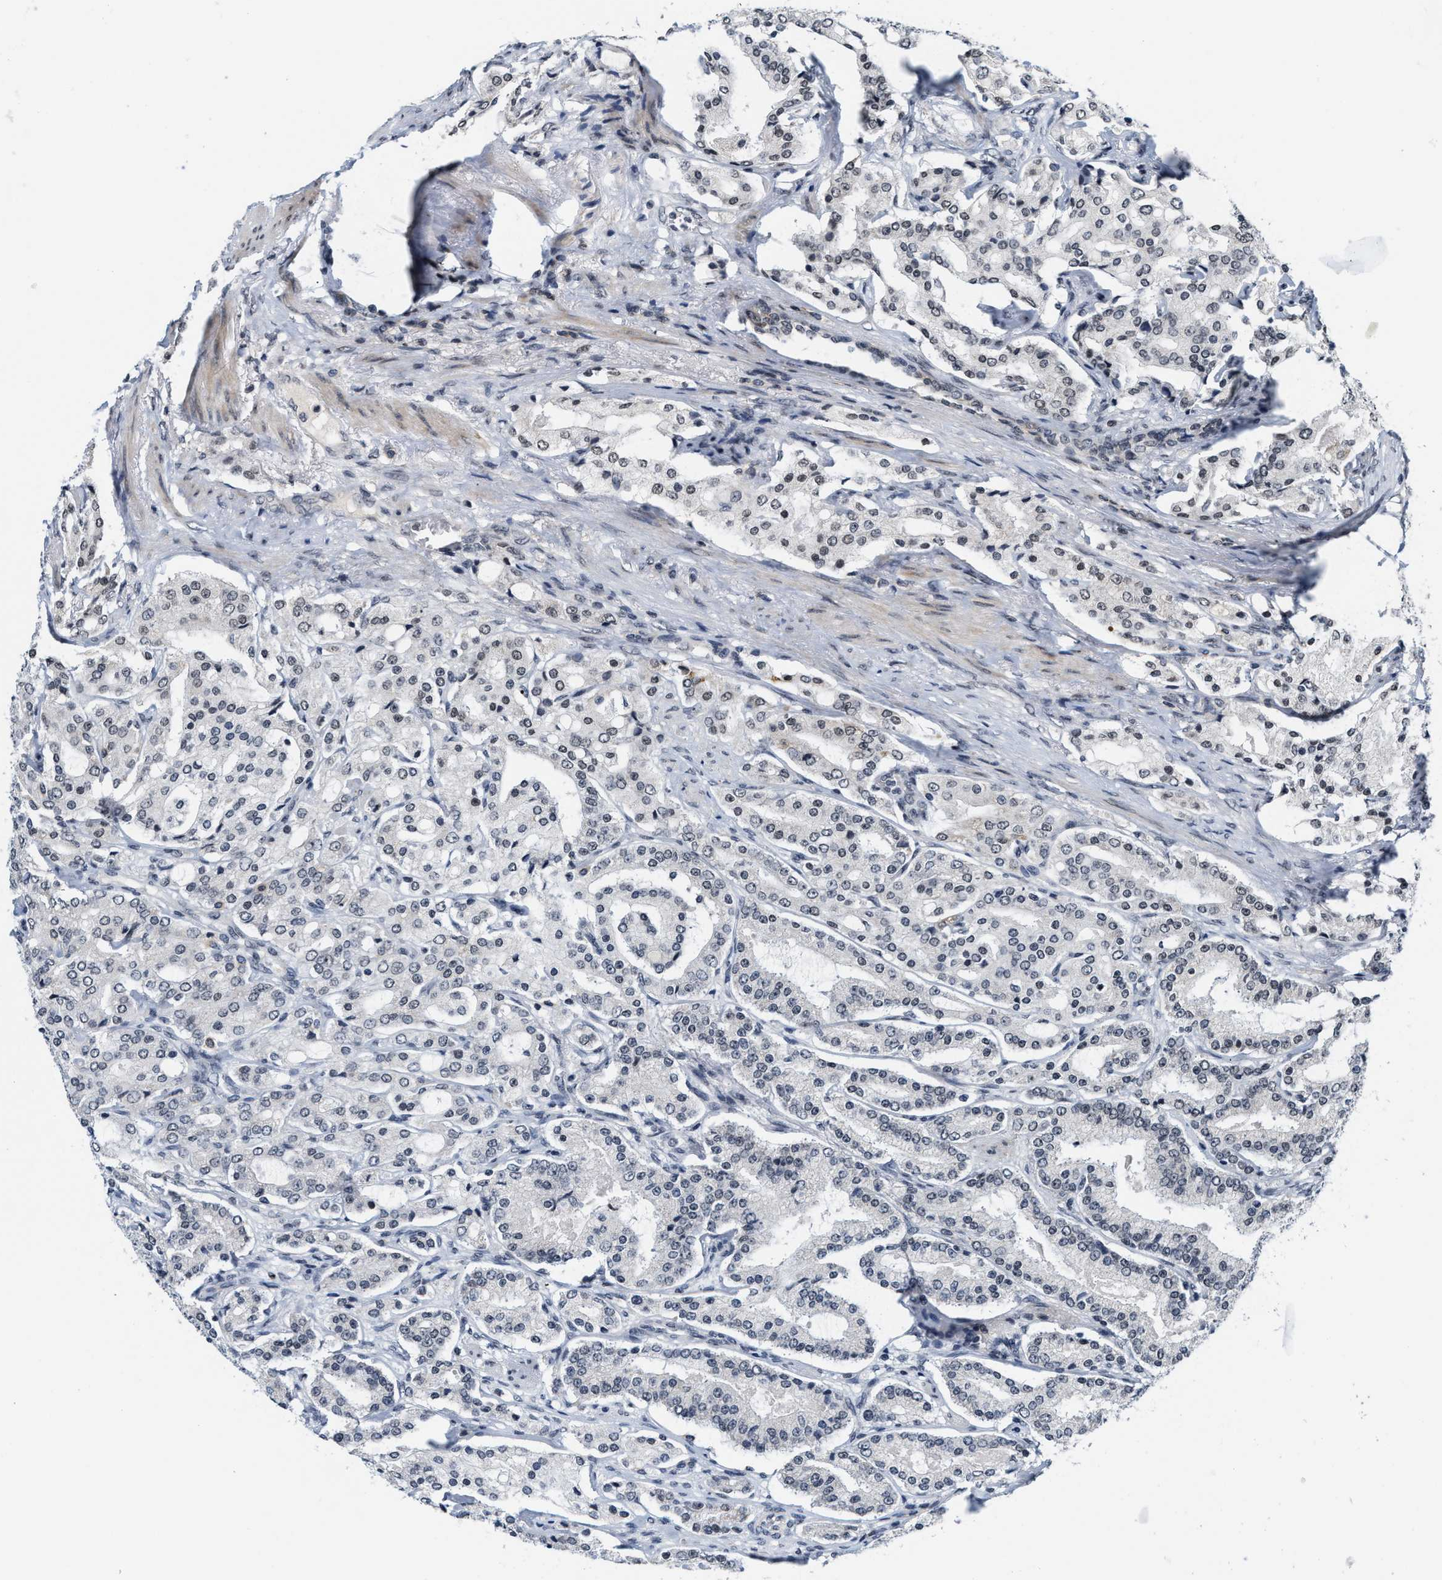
{"staining": {"intensity": "negative", "quantity": "none", "location": "none"}, "tissue": "prostate cancer", "cell_type": "Tumor cells", "image_type": "cancer", "snomed": [{"axis": "morphology", "description": "Adenocarcinoma, Medium grade"}, {"axis": "topography", "description": "Prostate"}], "caption": "DAB (3,3'-diaminobenzidine) immunohistochemical staining of prostate cancer (medium-grade adenocarcinoma) demonstrates no significant expression in tumor cells.", "gene": "ANKRD6", "patient": {"sex": "male", "age": 72}}